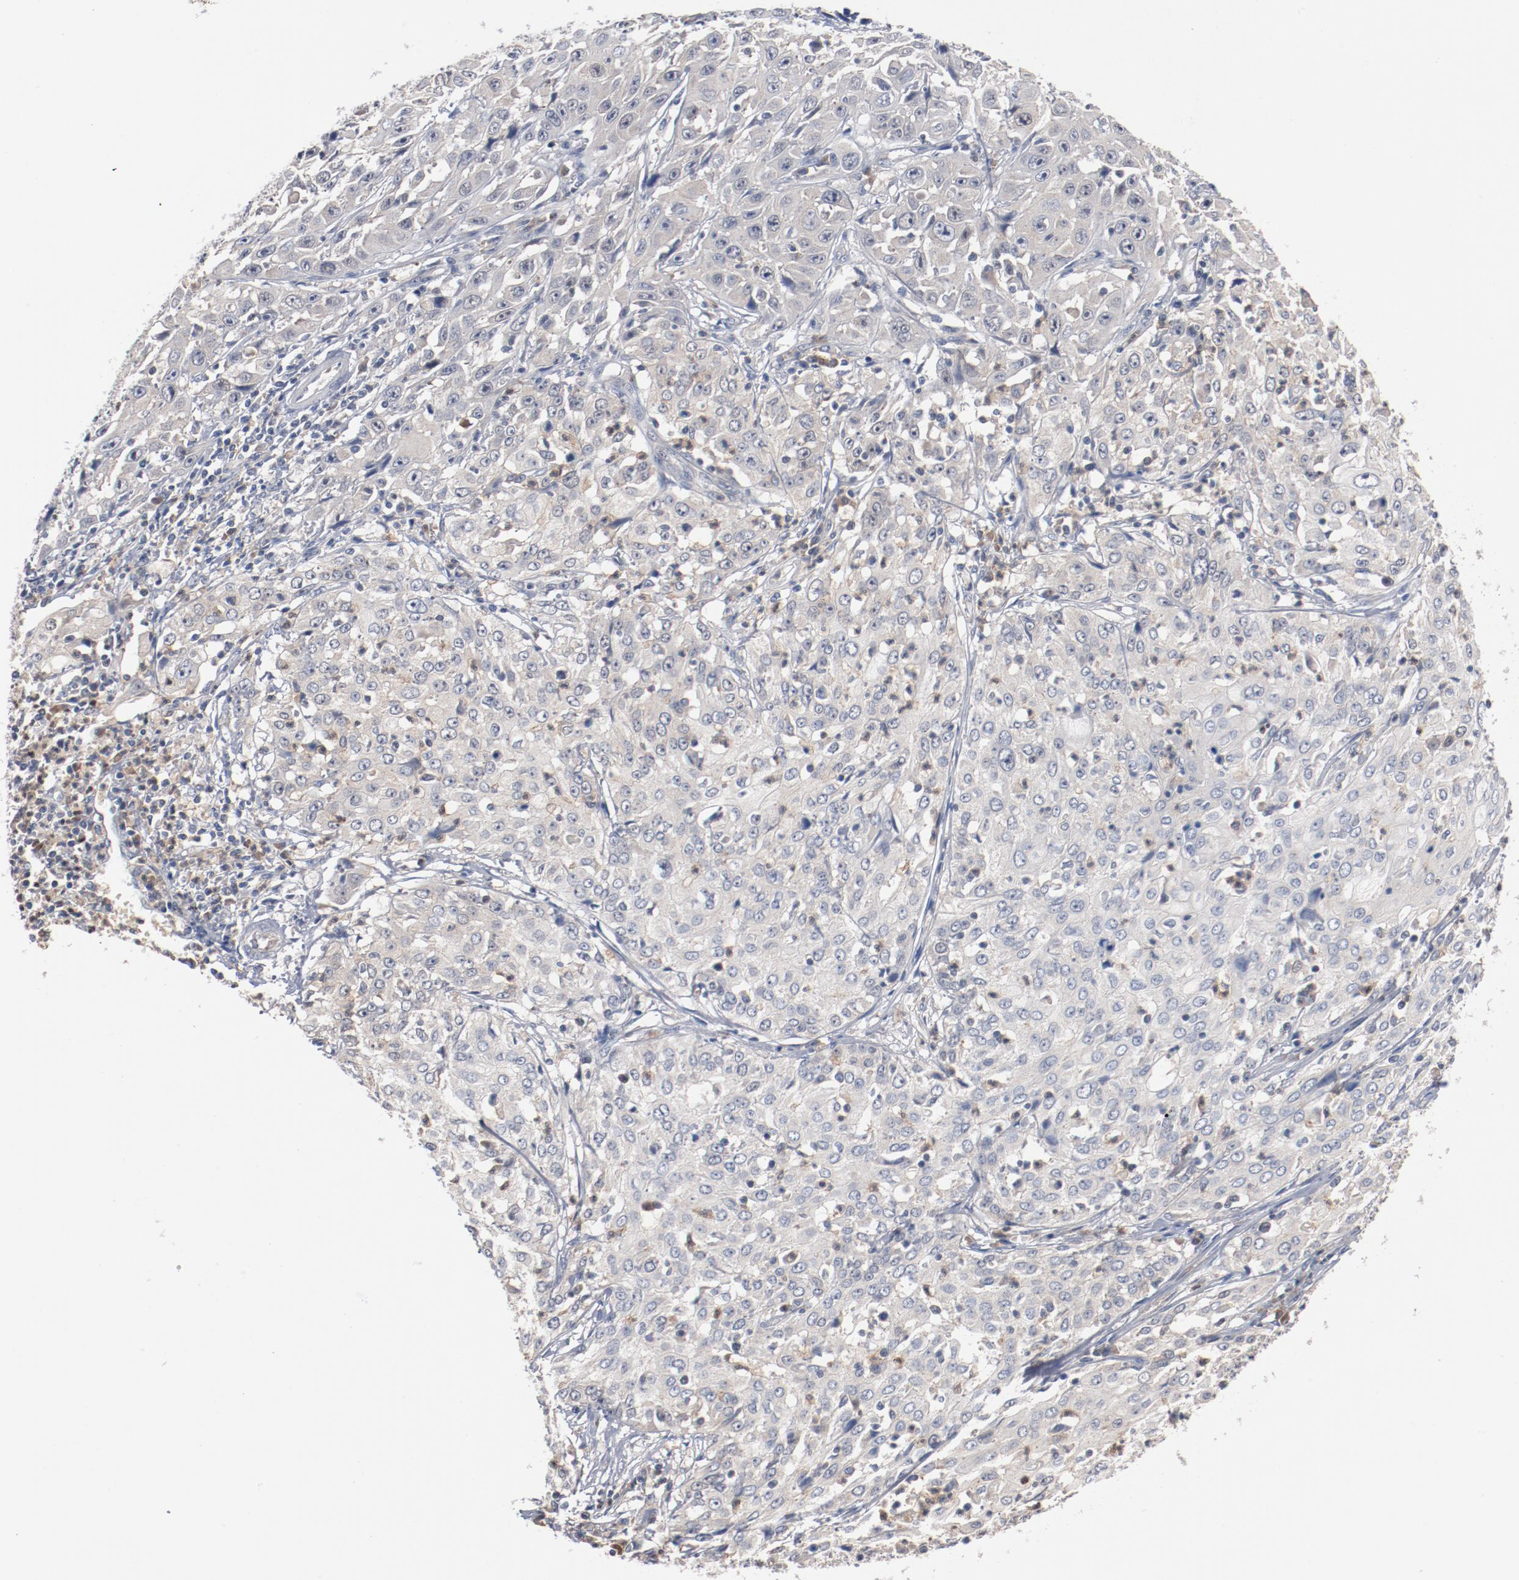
{"staining": {"intensity": "weak", "quantity": "<25%", "location": "cytoplasmic/membranous"}, "tissue": "cervical cancer", "cell_type": "Tumor cells", "image_type": "cancer", "snomed": [{"axis": "morphology", "description": "Squamous cell carcinoma, NOS"}, {"axis": "topography", "description": "Cervix"}], "caption": "Immunohistochemistry (IHC) photomicrograph of neoplastic tissue: human cervical cancer stained with DAB (3,3'-diaminobenzidine) shows no significant protein expression in tumor cells.", "gene": "RNASE11", "patient": {"sex": "female", "age": 39}}